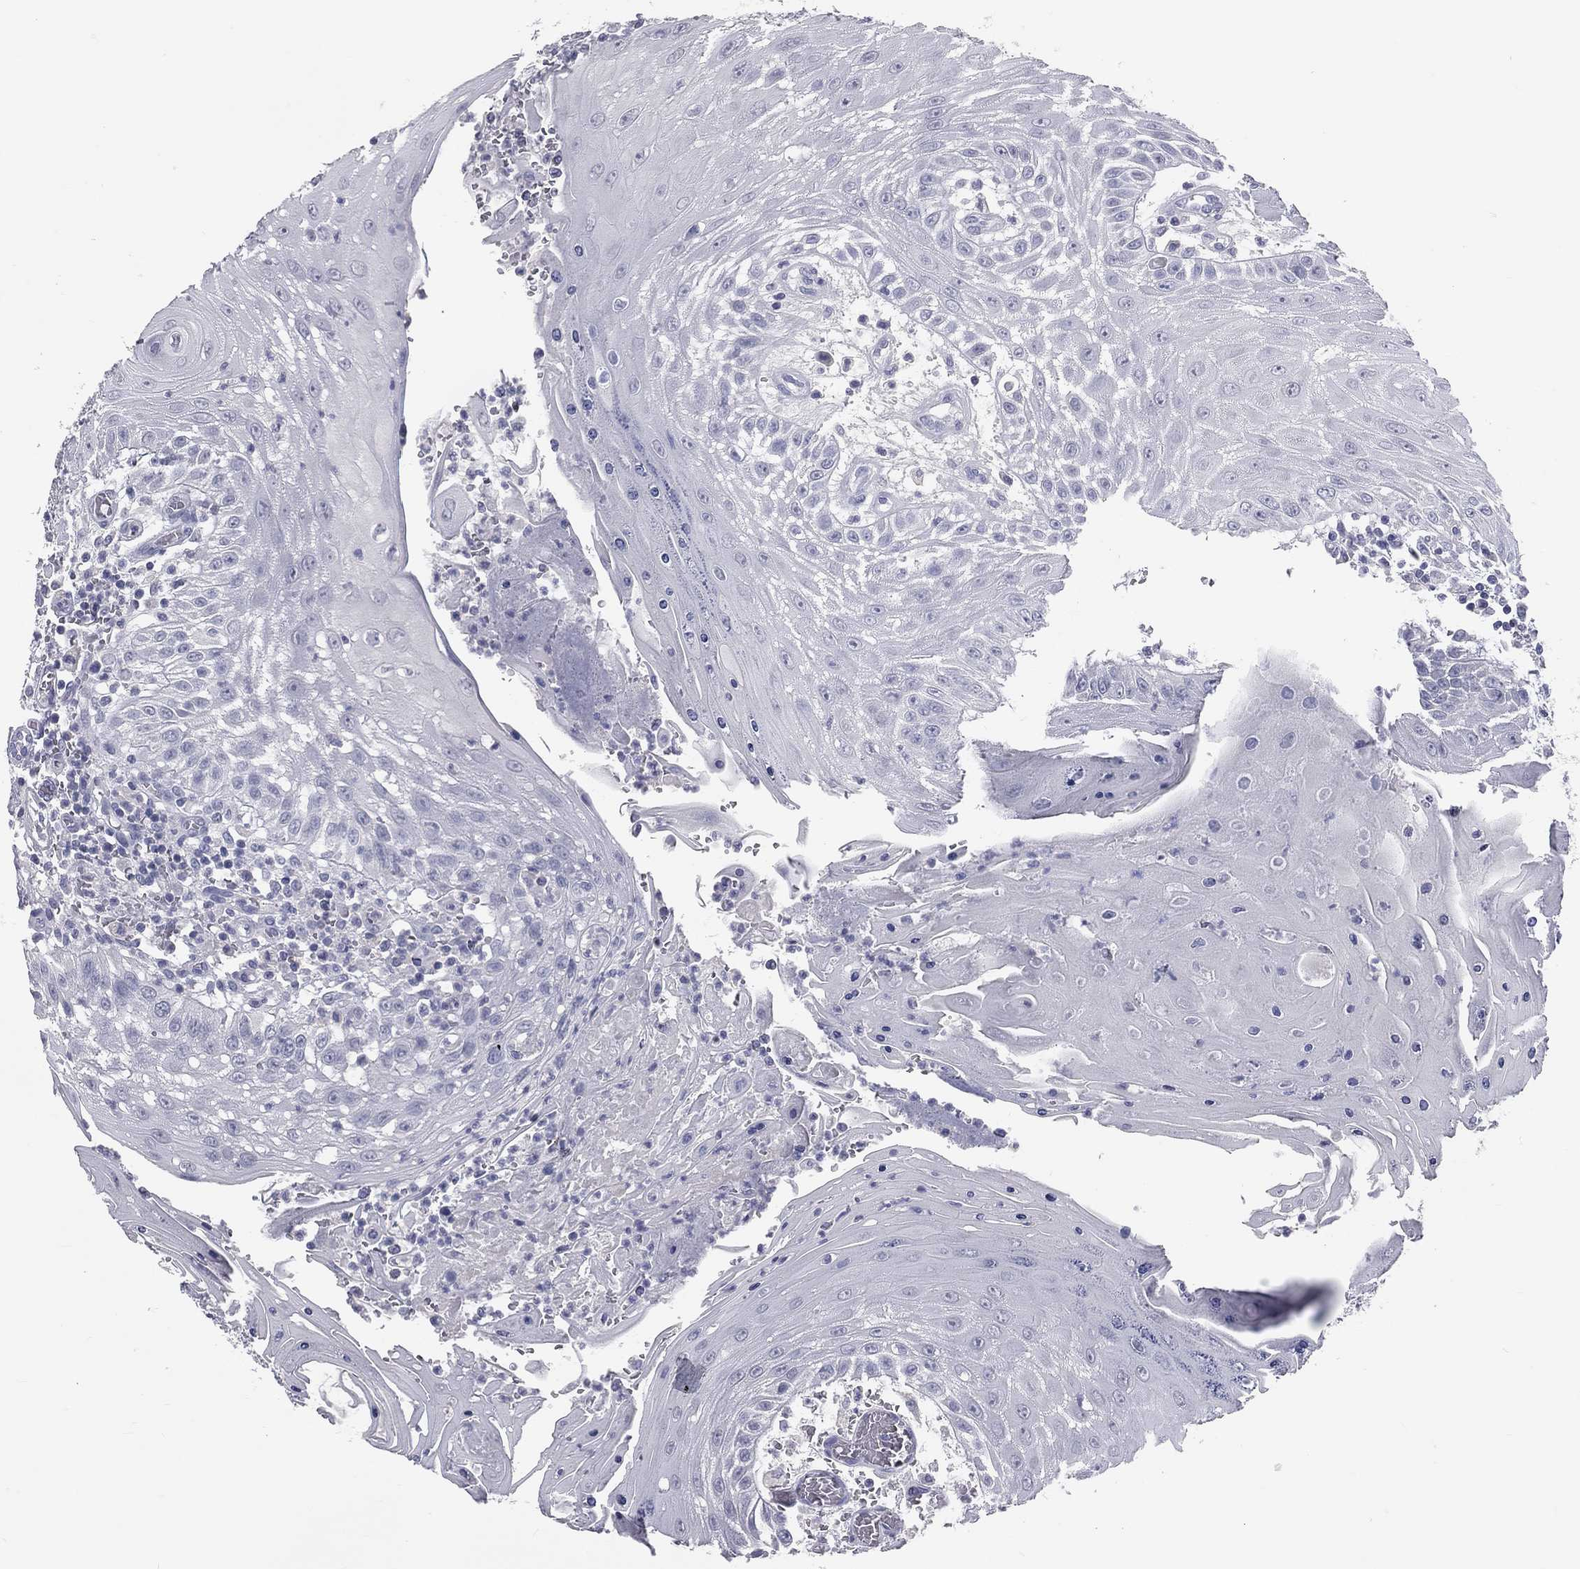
{"staining": {"intensity": "negative", "quantity": "none", "location": "none"}, "tissue": "head and neck cancer", "cell_type": "Tumor cells", "image_type": "cancer", "snomed": [{"axis": "morphology", "description": "Squamous cell carcinoma, NOS"}, {"axis": "topography", "description": "Oral tissue"}, {"axis": "topography", "description": "Head-Neck"}], "caption": "The immunohistochemistry photomicrograph has no significant staining in tumor cells of head and neck cancer (squamous cell carcinoma) tissue.", "gene": "TFPI2", "patient": {"sex": "male", "age": 58}}